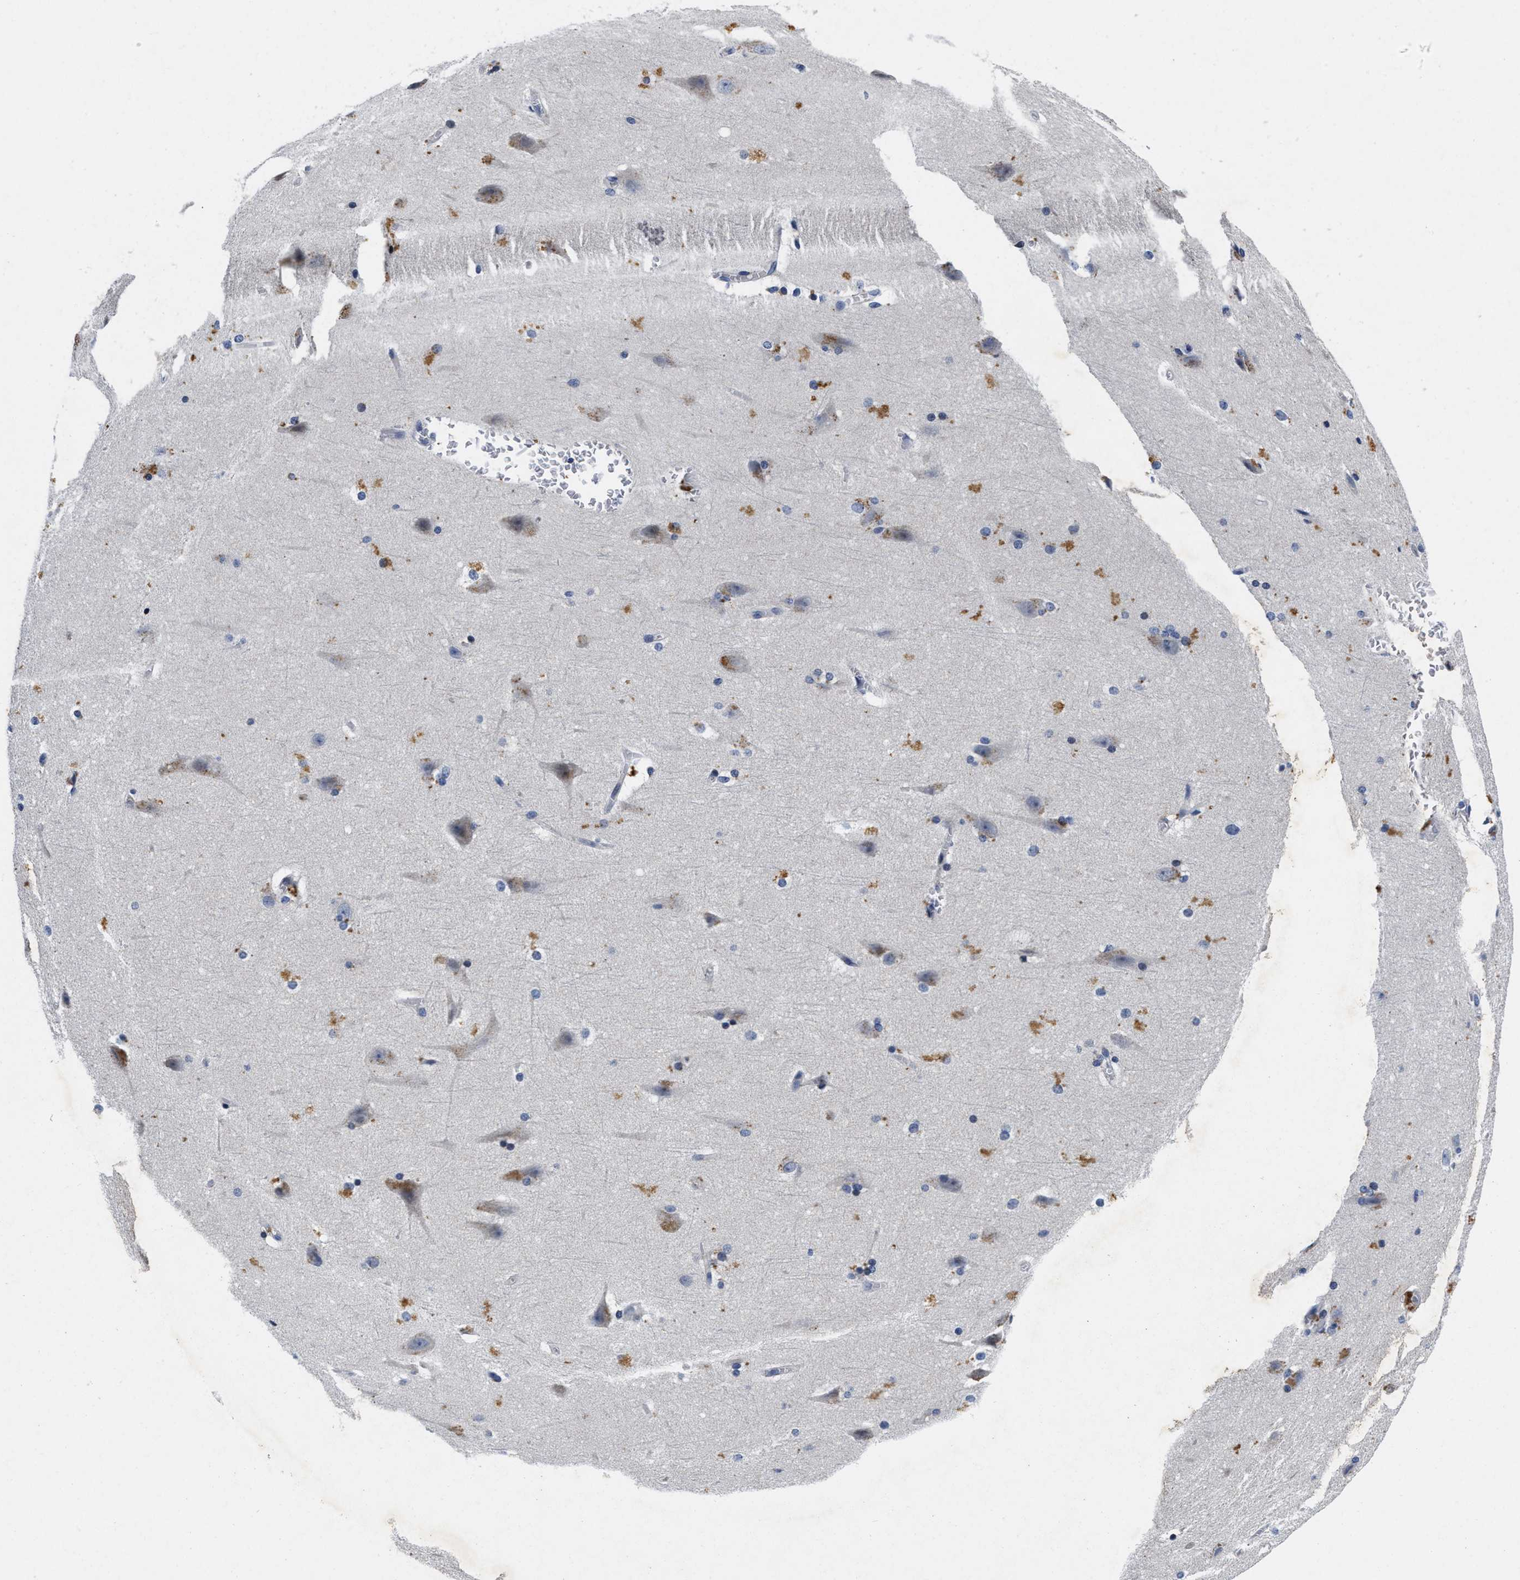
{"staining": {"intensity": "negative", "quantity": "none", "location": "none"}, "tissue": "cerebral cortex", "cell_type": "Endothelial cells", "image_type": "normal", "snomed": [{"axis": "morphology", "description": "Normal tissue, NOS"}, {"axis": "topography", "description": "Cerebral cortex"}, {"axis": "topography", "description": "Hippocampus"}], "caption": "High power microscopy photomicrograph of an IHC histopathology image of unremarkable cerebral cortex, revealing no significant staining in endothelial cells.", "gene": "LAD1", "patient": {"sex": "female", "age": 19}}